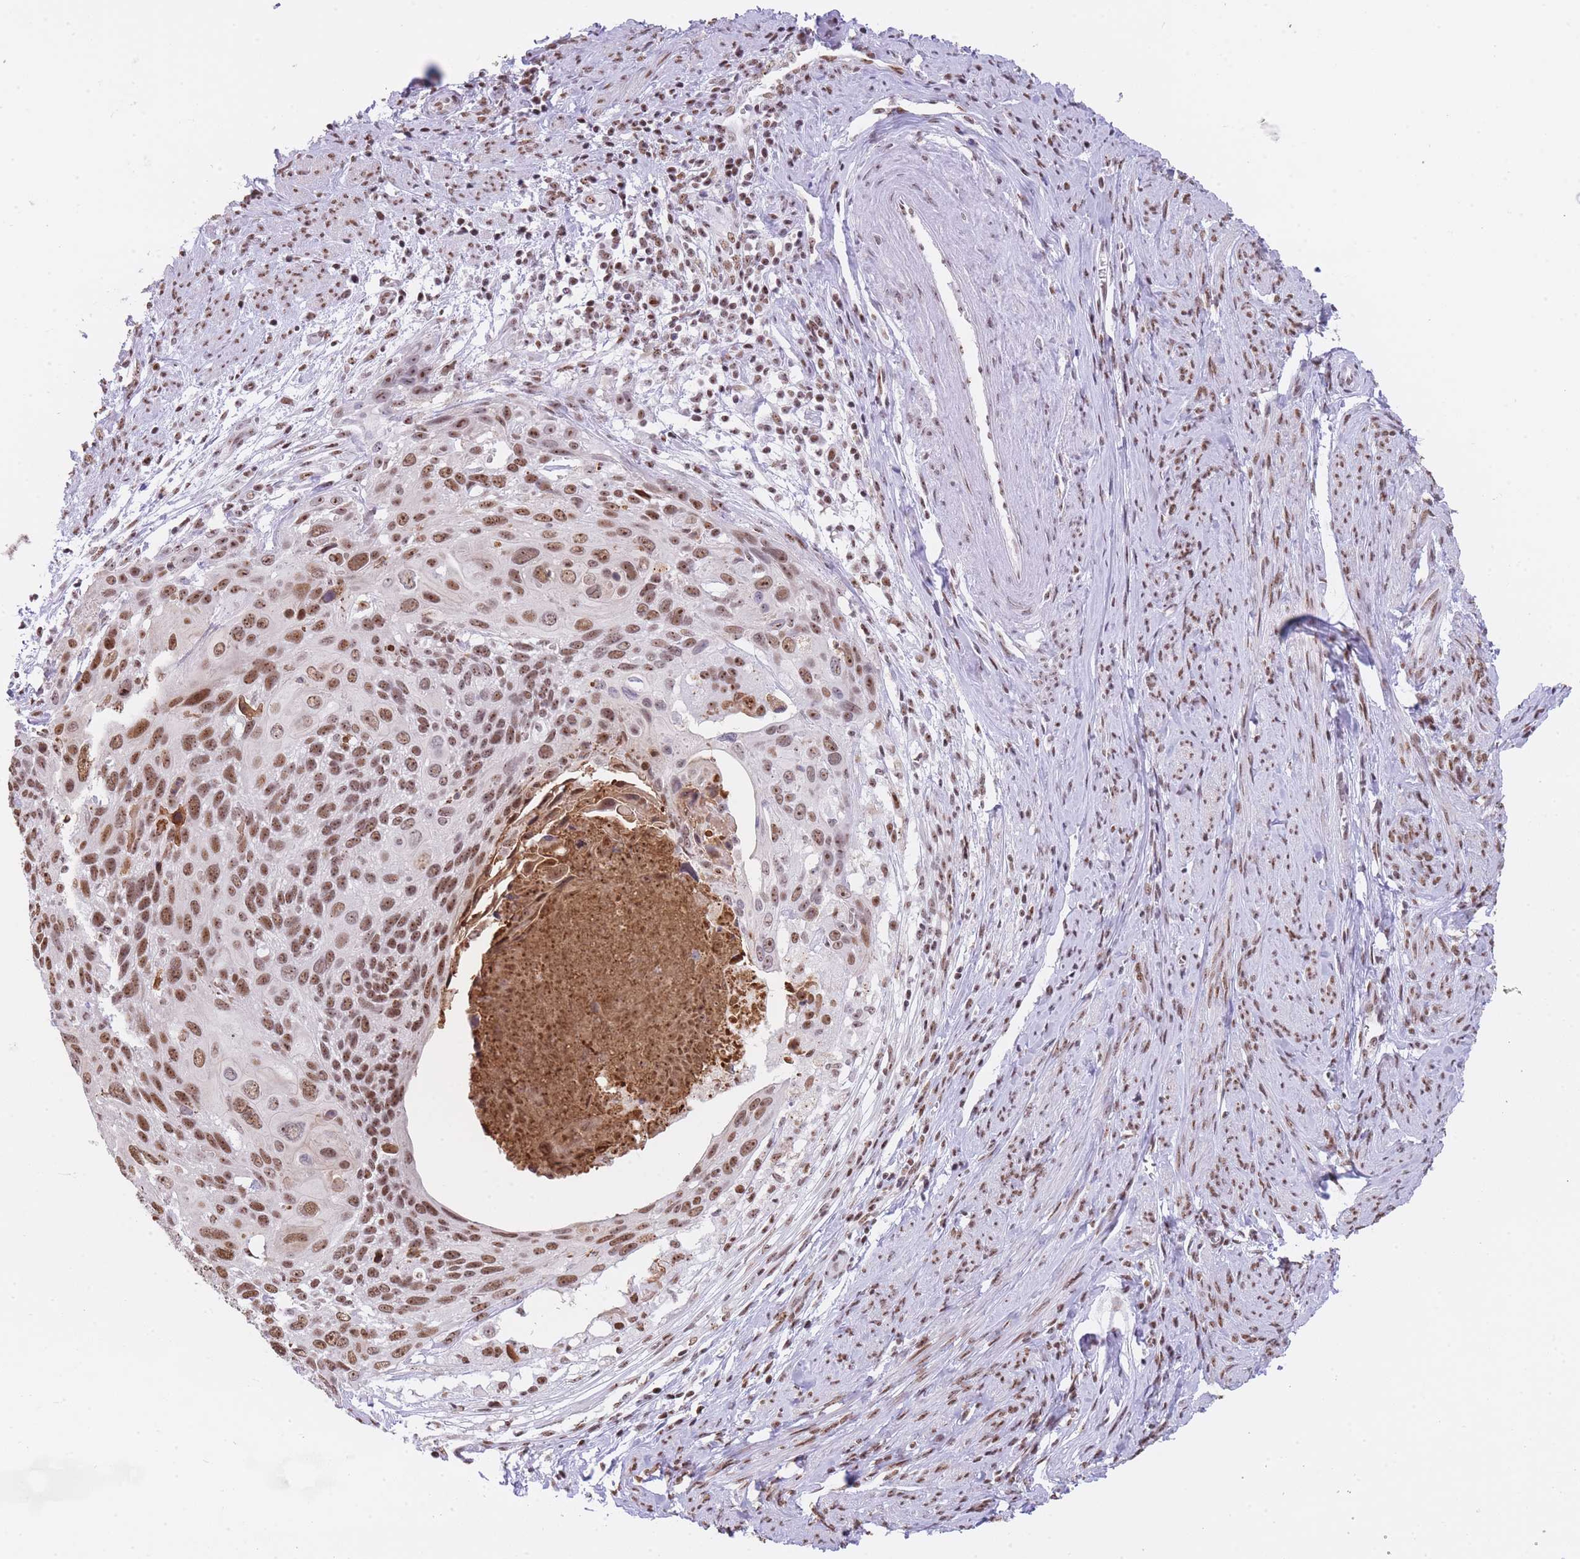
{"staining": {"intensity": "moderate", "quantity": ">75%", "location": "nuclear"}, "tissue": "cervical cancer", "cell_type": "Tumor cells", "image_type": "cancer", "snomed": [{"axis": "morphology", "description": "Squamous cell carcinoma, NOS"}, {"axis": "topography", "description": "Cervix"}], "caption": "IHC photomicrograph of neoplastic tissue: cervical cancer stained using immunohistochemistry (IHC) shows medium levels of moderate protein expression localized specifically in the nuclear of tumor cells, appearing as a nuclear brown color.", "gene": "EVC2", "patient": {"sex": "female", "age": 80}}